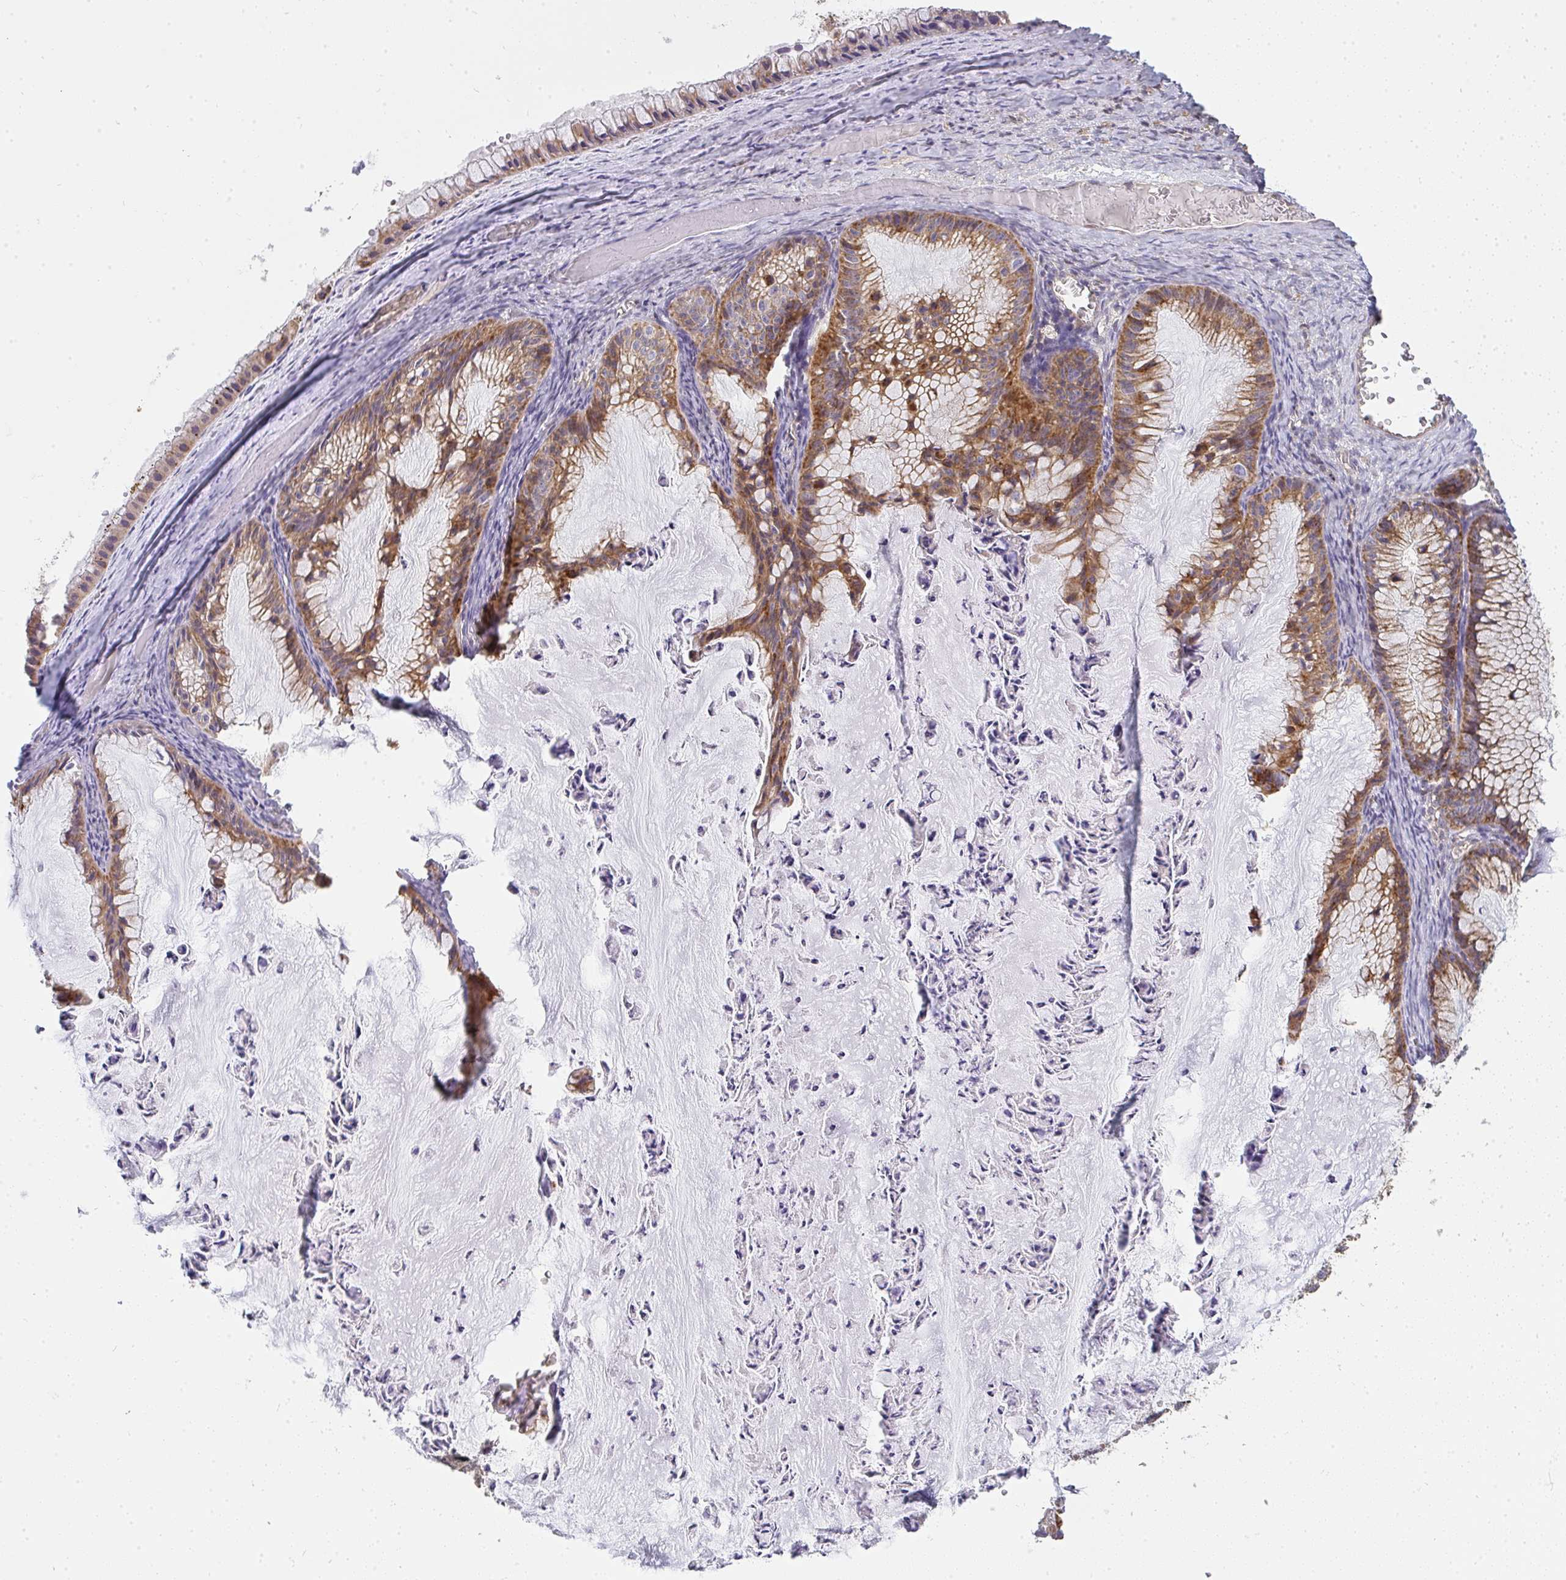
{"staining": {"intensity": "moderate", "quantity": ">75%", "location": "cytoplasmic/membranous"}, "tissue": "ovarian cancer", "cell_type": "Tumor cells", "image_type": "cancer", "snomed": [{"axis": "morphology", "description": "Cystadenocarcinoma, mucinous, NOS"}, {"axis": "topography", "description": "Ovary"}], "caption": "Mucinous cystadenocarcinoma (ovarian) was stained to show a protein in brown. There is medium levels of moderate cytoplasmic/membranous expression in approximately >75% of tumor cells.", "gene": "B4GALT6", "patient": {"sex": "female", "age": 72}}